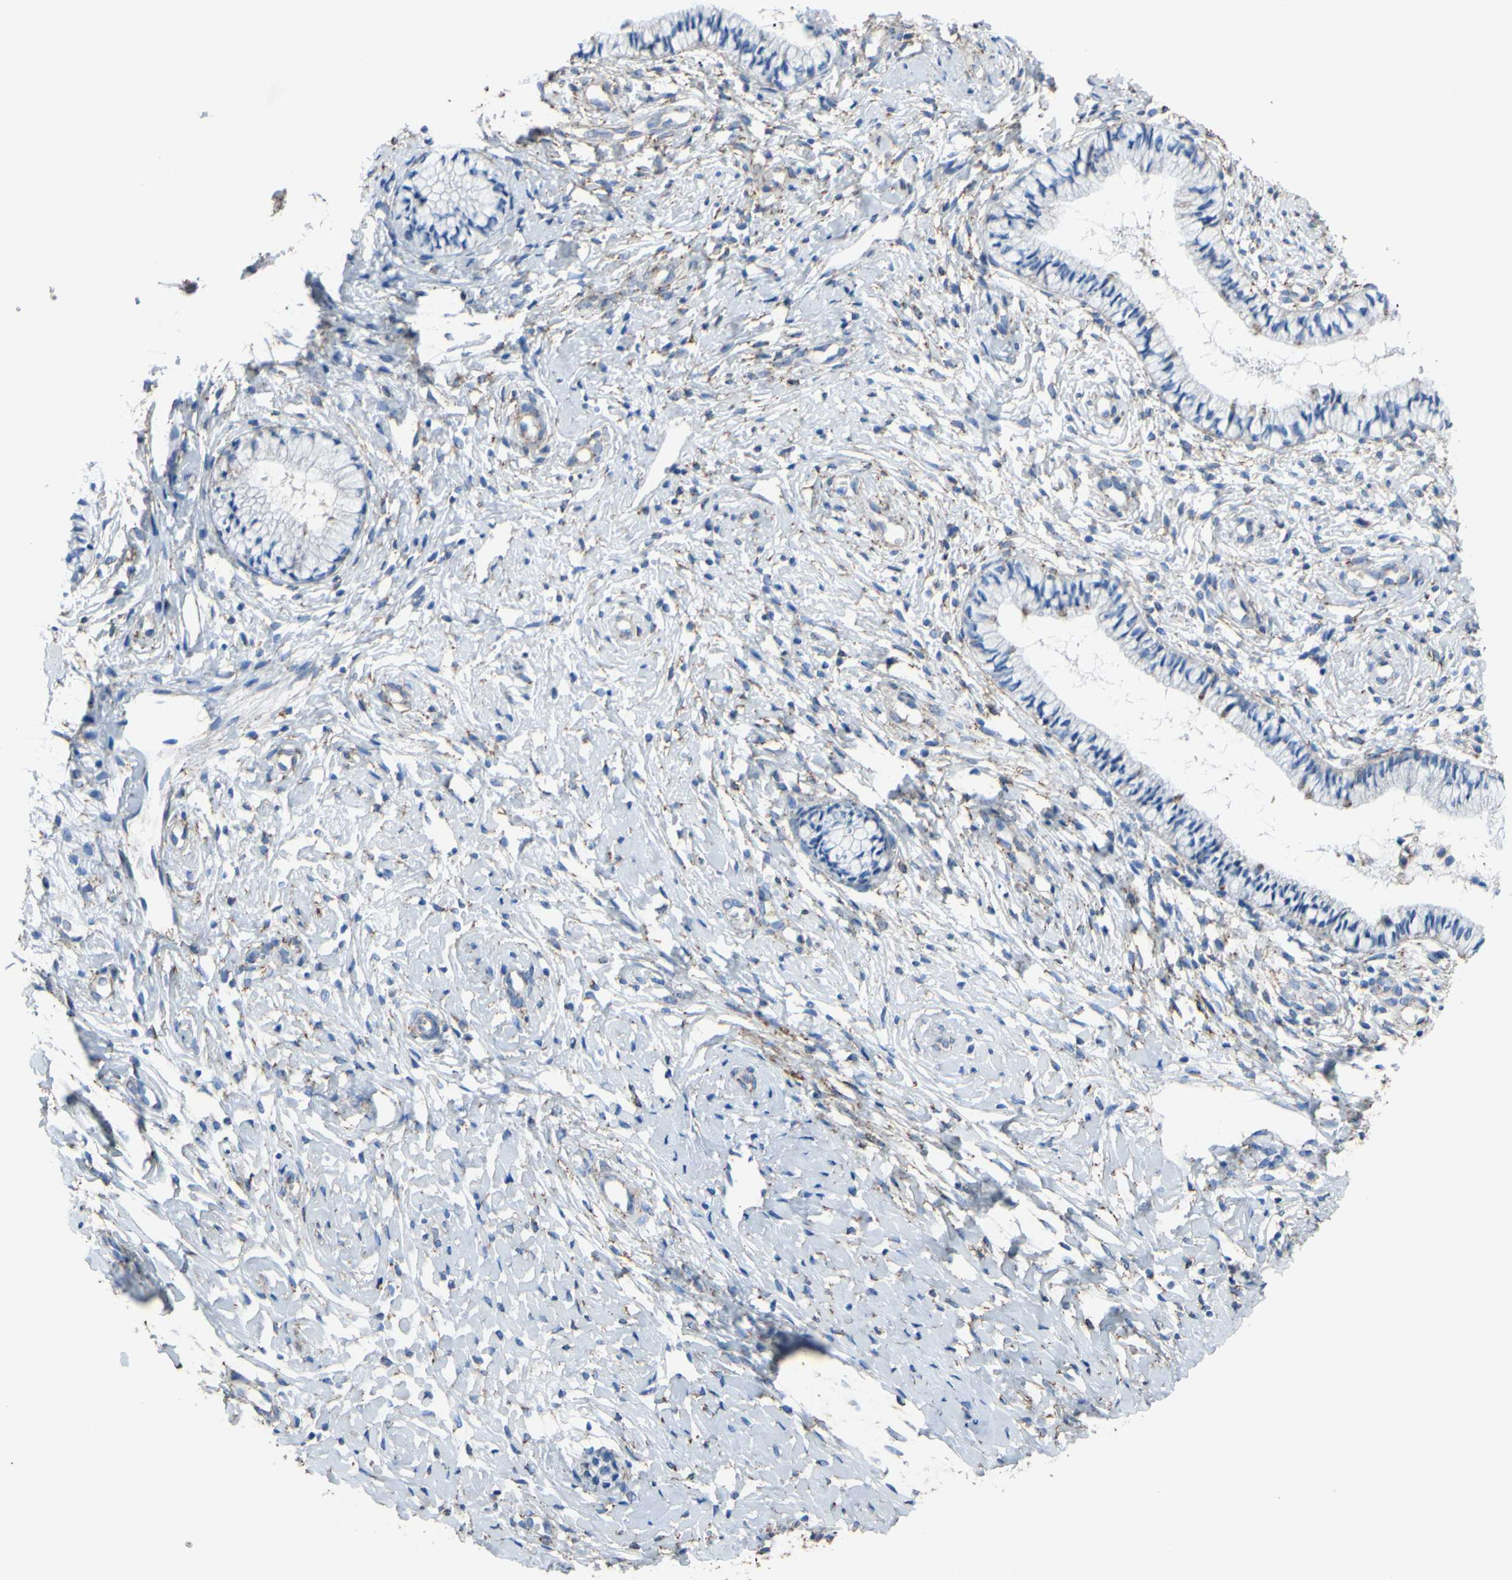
{"staining": {"intensity": "weak", "quantity": ">75%", "location": "cytoplasmic/membranous"}, "tissue": "cervix", "cell_type": "Glandular cells", "image_type": "normal", "snomed": [{"axis": "morphology", "description": "Normal tissue, NOS"}, {"axis": "topography", "description": "Cervix"}], "caption": "IHC of unremarkable human cervix reveals low levels of weak cytoplasmic/membranous staining in approximately >75% of glandular cells. The protein of interest is shown in brown color, while the nuclei are stained blue.", "gene": "CMKLR2", "patient": {"sex": "female", "age": 46}}